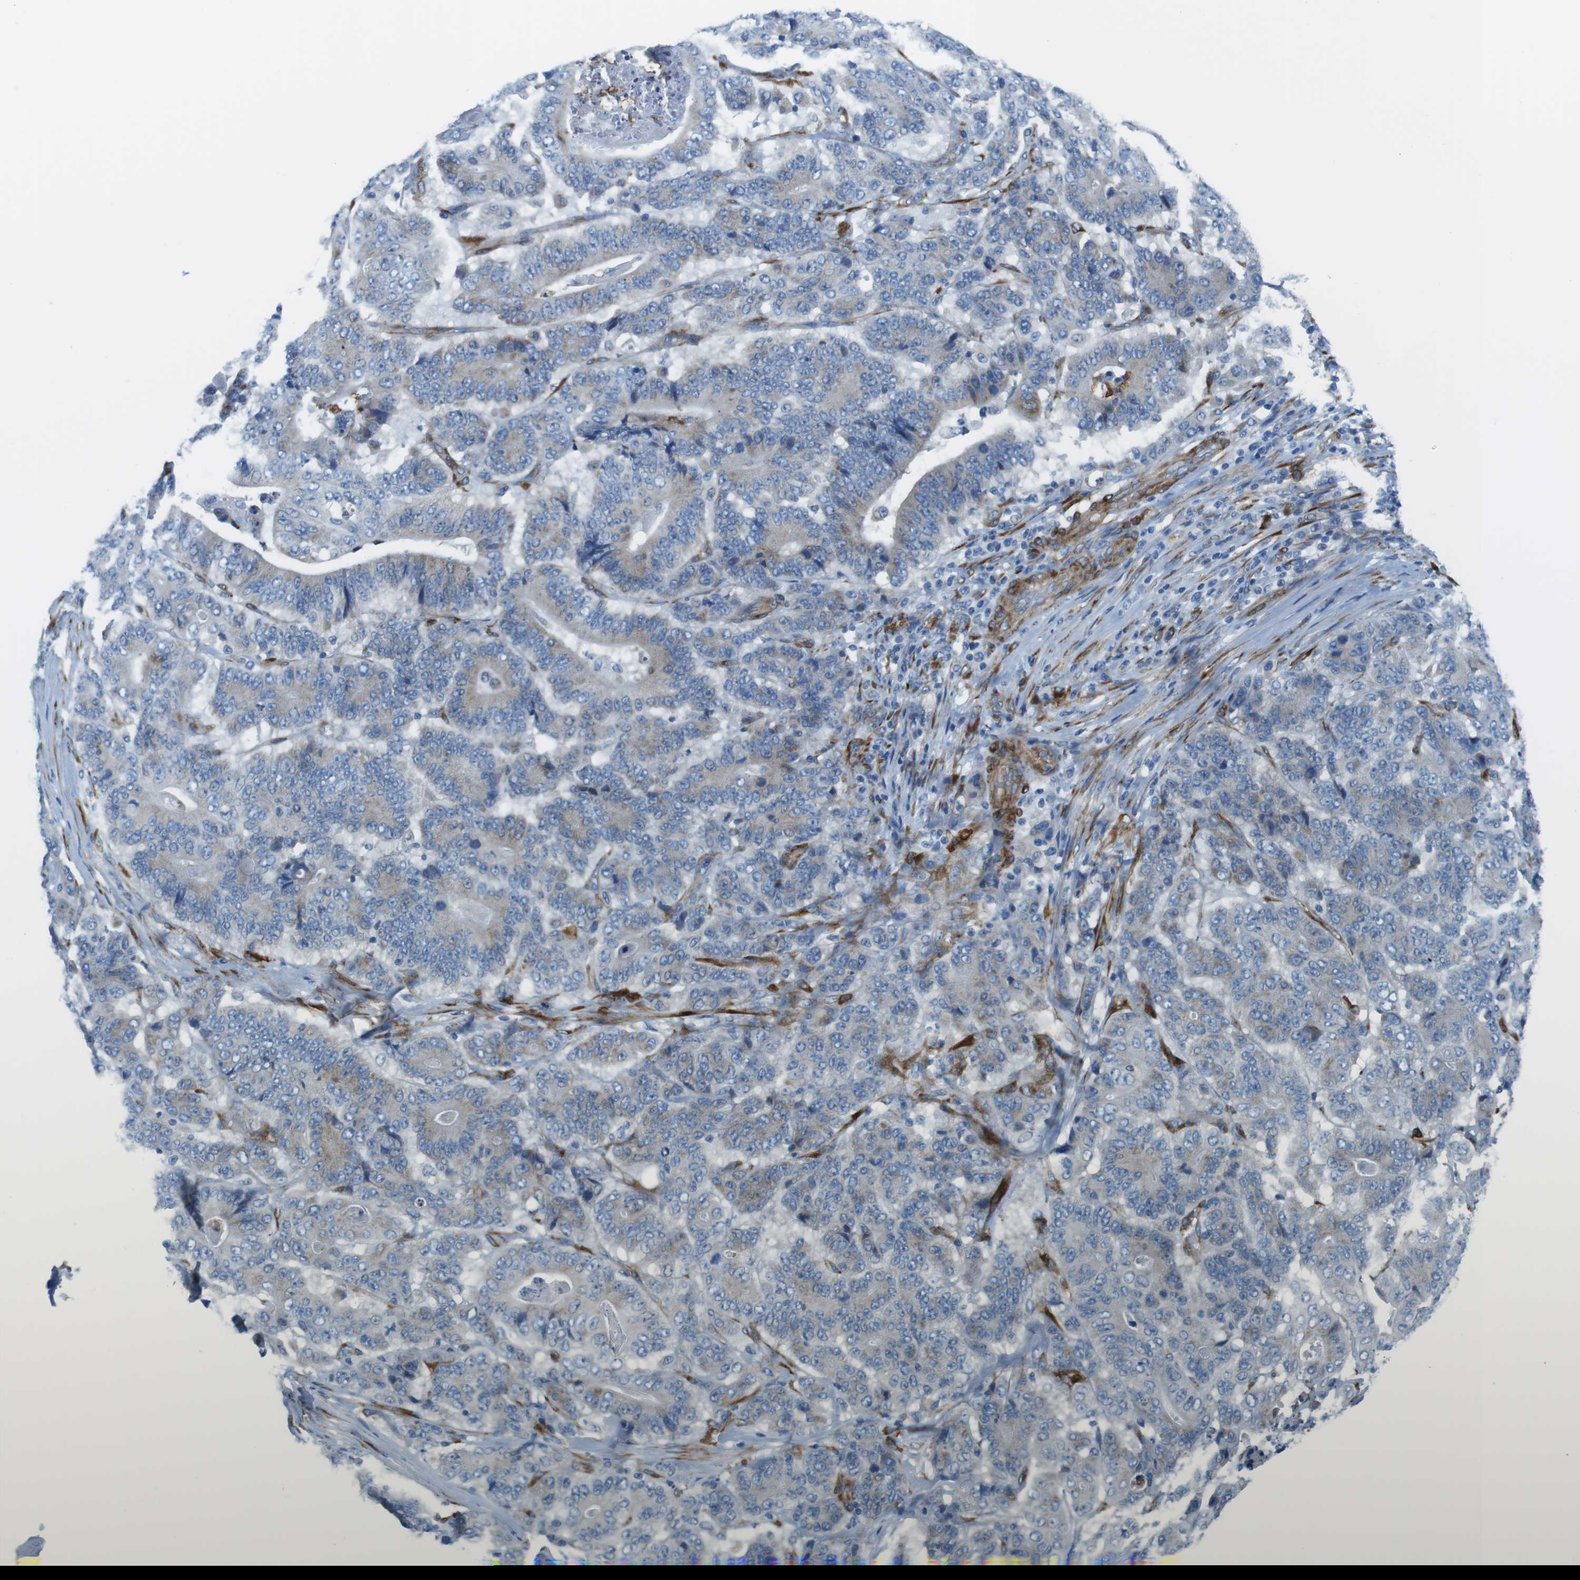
{"staining": {"intensity": "weak", "quantity": "25%-75%", "location": "cytoplasmic/membranous"}, "tissue": "stomach cancer", "cell_type": "Tumor cells", "image_type": "cancer", "snomed": [{"axis": "morphology", "description": "Adenocarcinoma, NOS"}, {"axis": "topography", "description": "Stomach"}], "caption": "This is an image of IHC staining of stomach cancer (adenocarcinoma), which shows weak expression in the cytoplasmic/membranous of tumor cells.", "gene": "EMP2", "patient": {"sex": "female", "age": 73}}